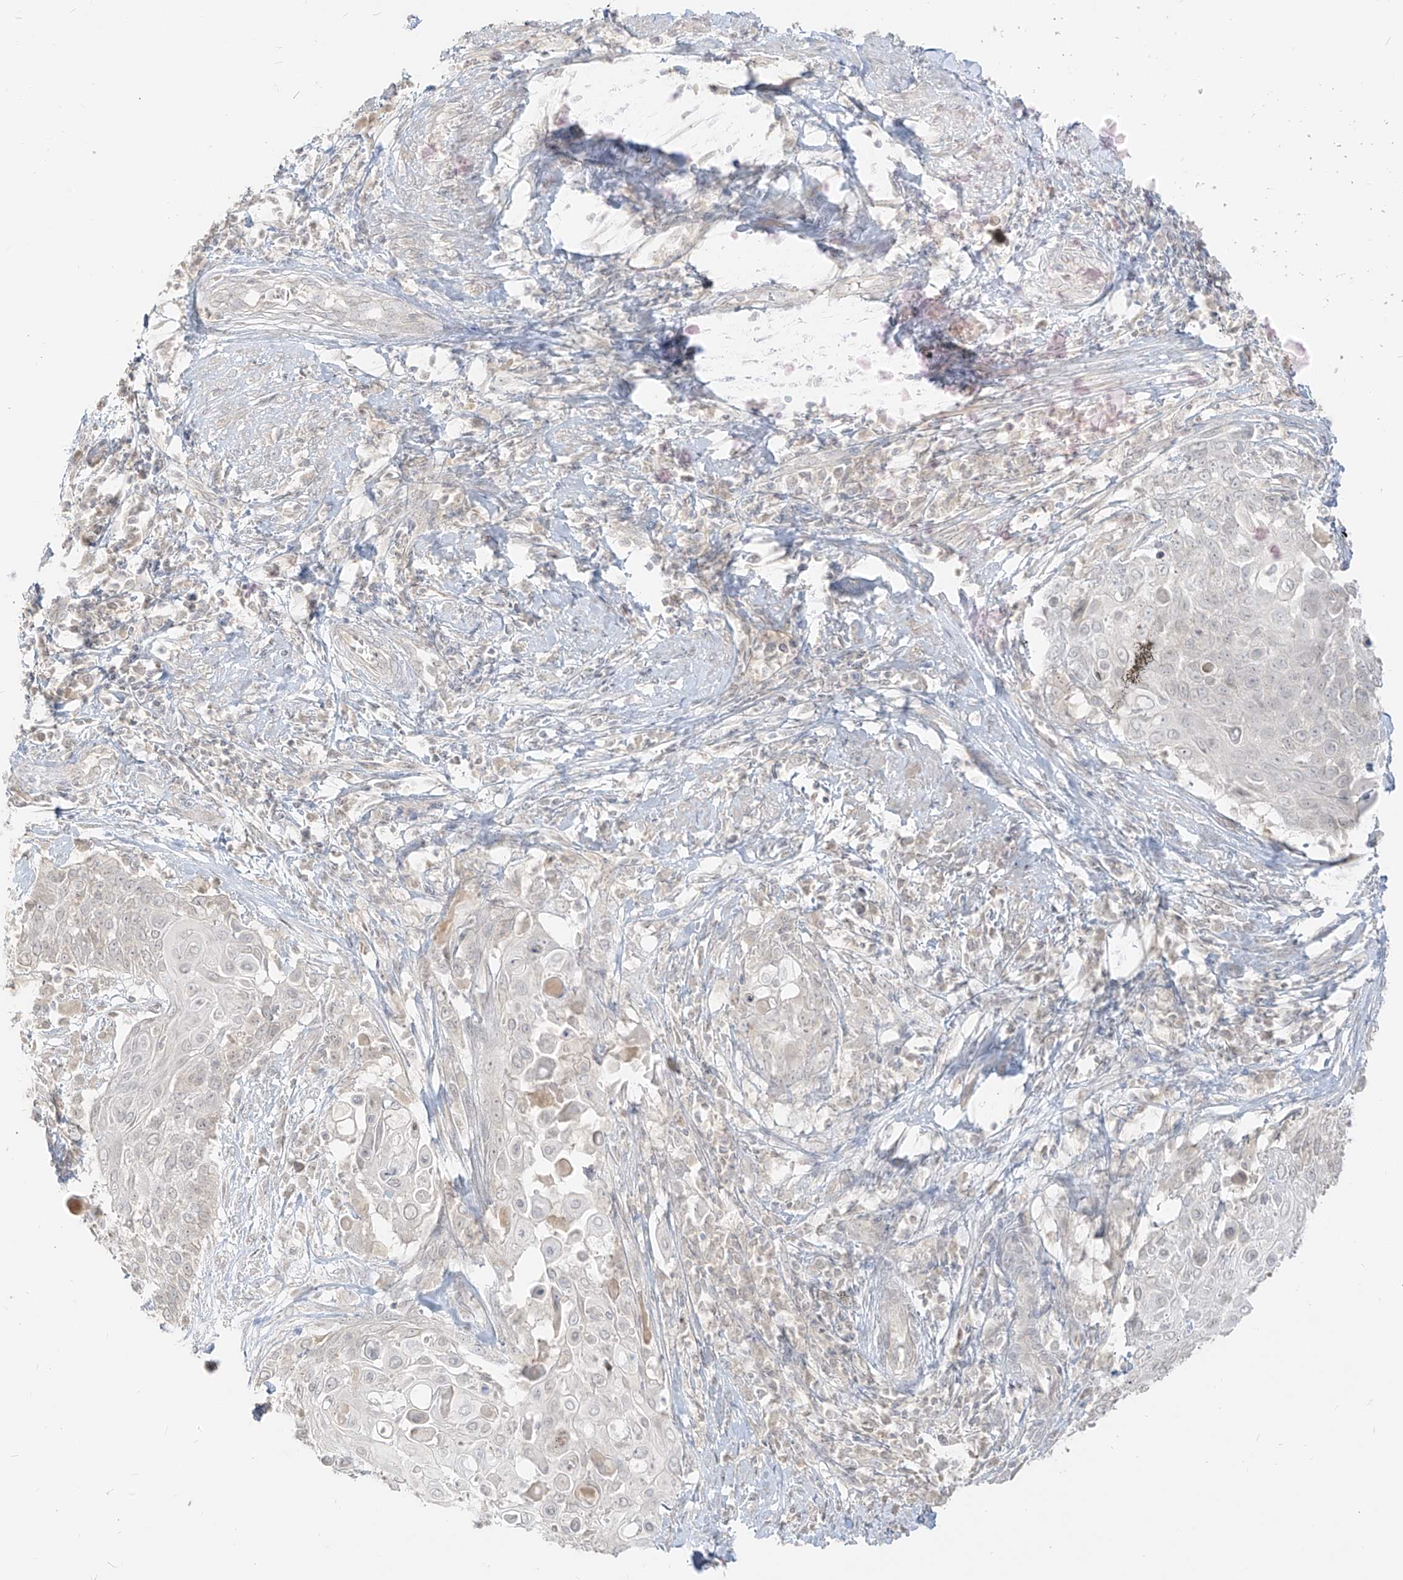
{"staining": {"intensity": "negative", "quantity": "none", "location": "none"}, "tissue": "cervical cancer", "cell_type": "Tumor cells", "image_type": "cancer", "snomed": [{"axis": "morphology", "description": "Squamous cell carcinoma, NOS"}, {"axis": "topography", "description": "Cervix"}], "caption": "This is a photomicrograph of immunohistochemistry staining of cervical cancer, which shows no positivity in tumor cells. Brightfield microscopy of IHC stained with DAB (3,3'-diaminobenzidine) (brown) and hematoxylin (blue), captured at high magnification.", "gene": "LIPT1", "patient": {"sex": "female", "age": 39}}